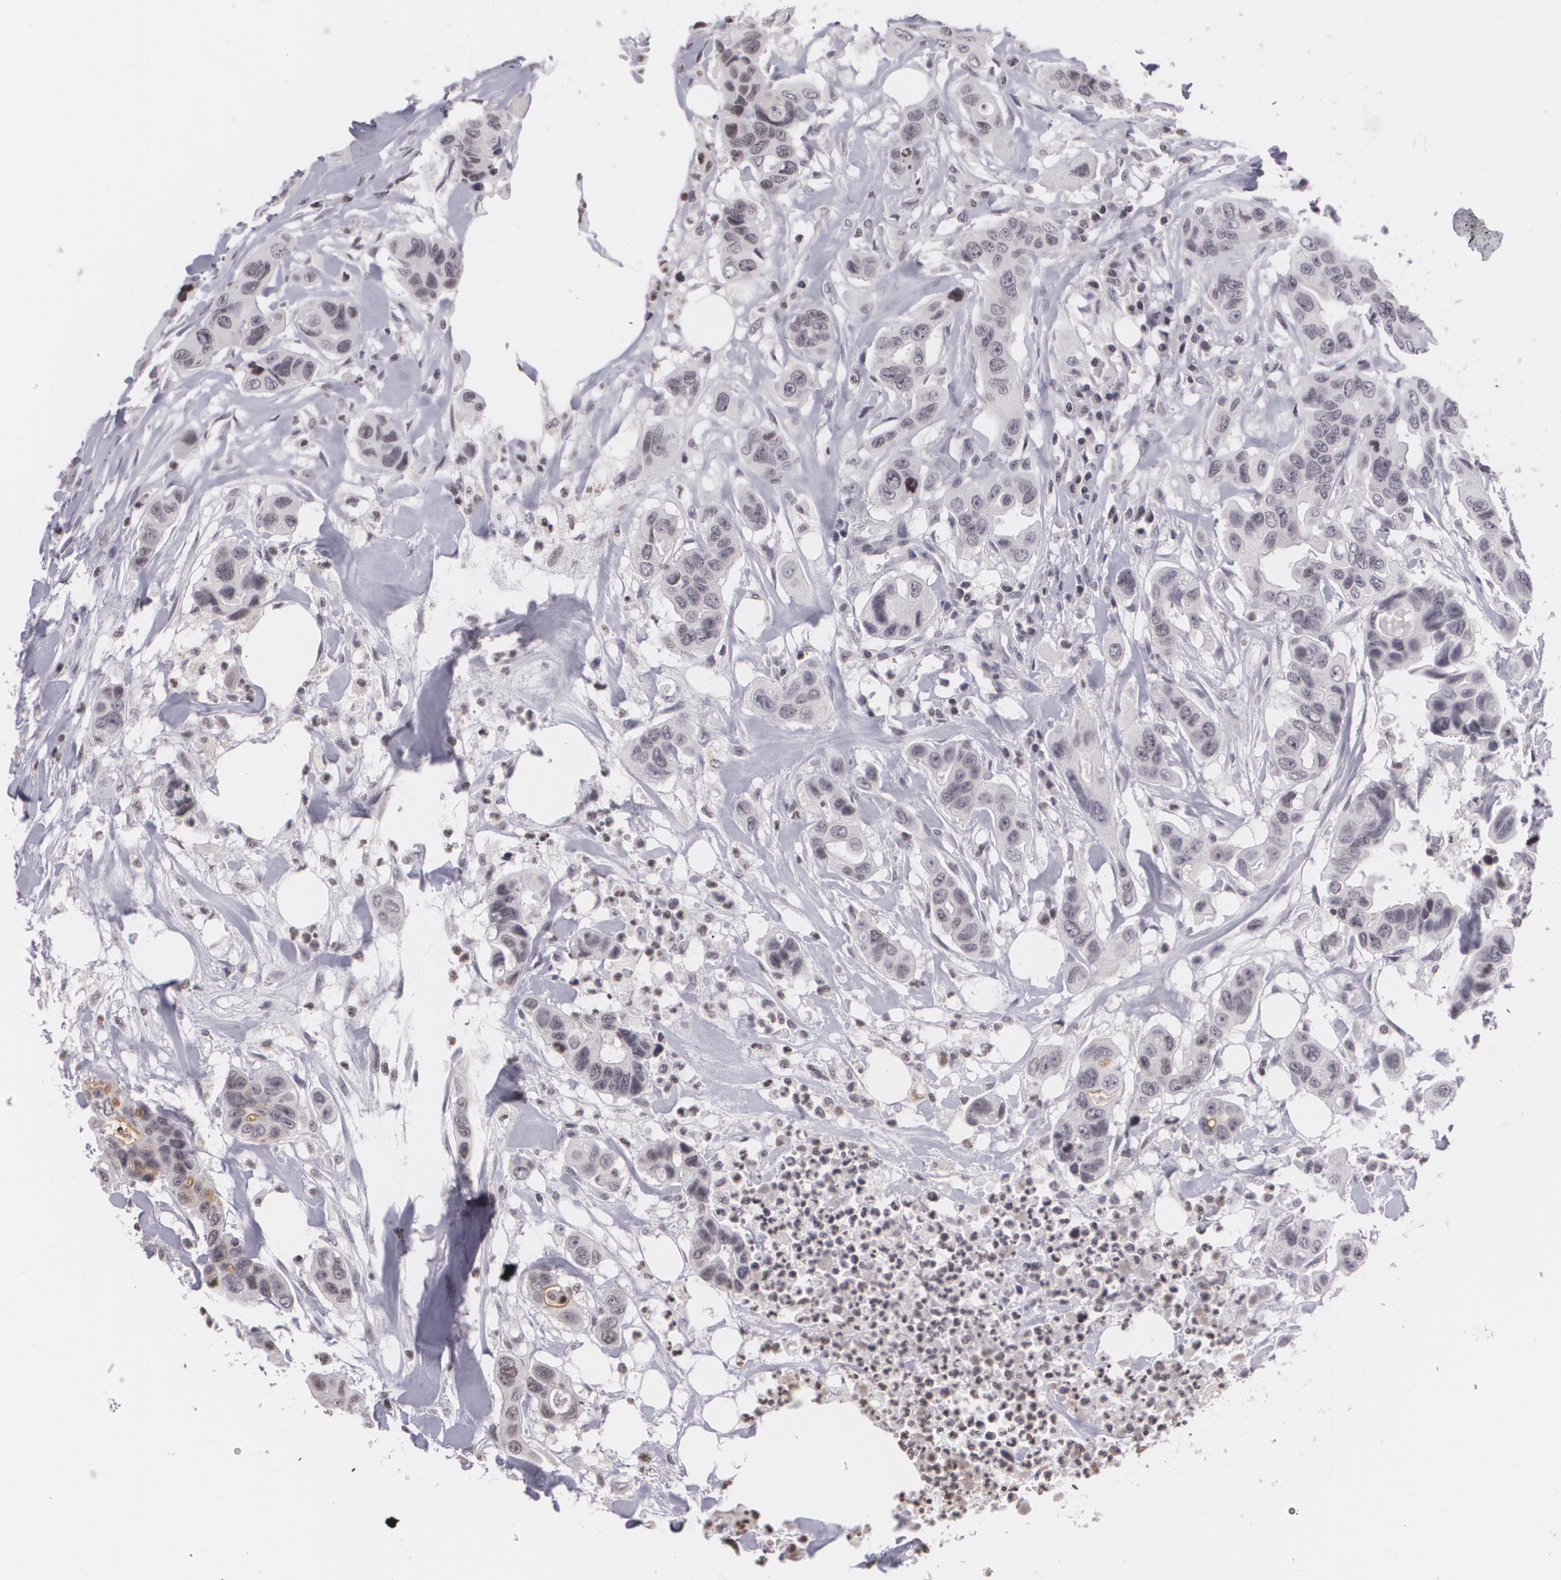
{"staining": {"intensity": "negative", "quantity": "none", "location": "none"}, "tissue": "colorectal cancer", "cell_type": "Tumor cells", "image_type": "cancer", "snomed": [{"axis": "morphology", "description": "Adenocarcinoma, NOS"}, {"axis": "topography", "description": "Colon"}], "caption": "Immunohistochemistry (IHC) of adenocarcinoma (colorectal) displays no expression in tumor cells.", "gene": "MUC1", "patient": {"sex": "female", "age": 70}}